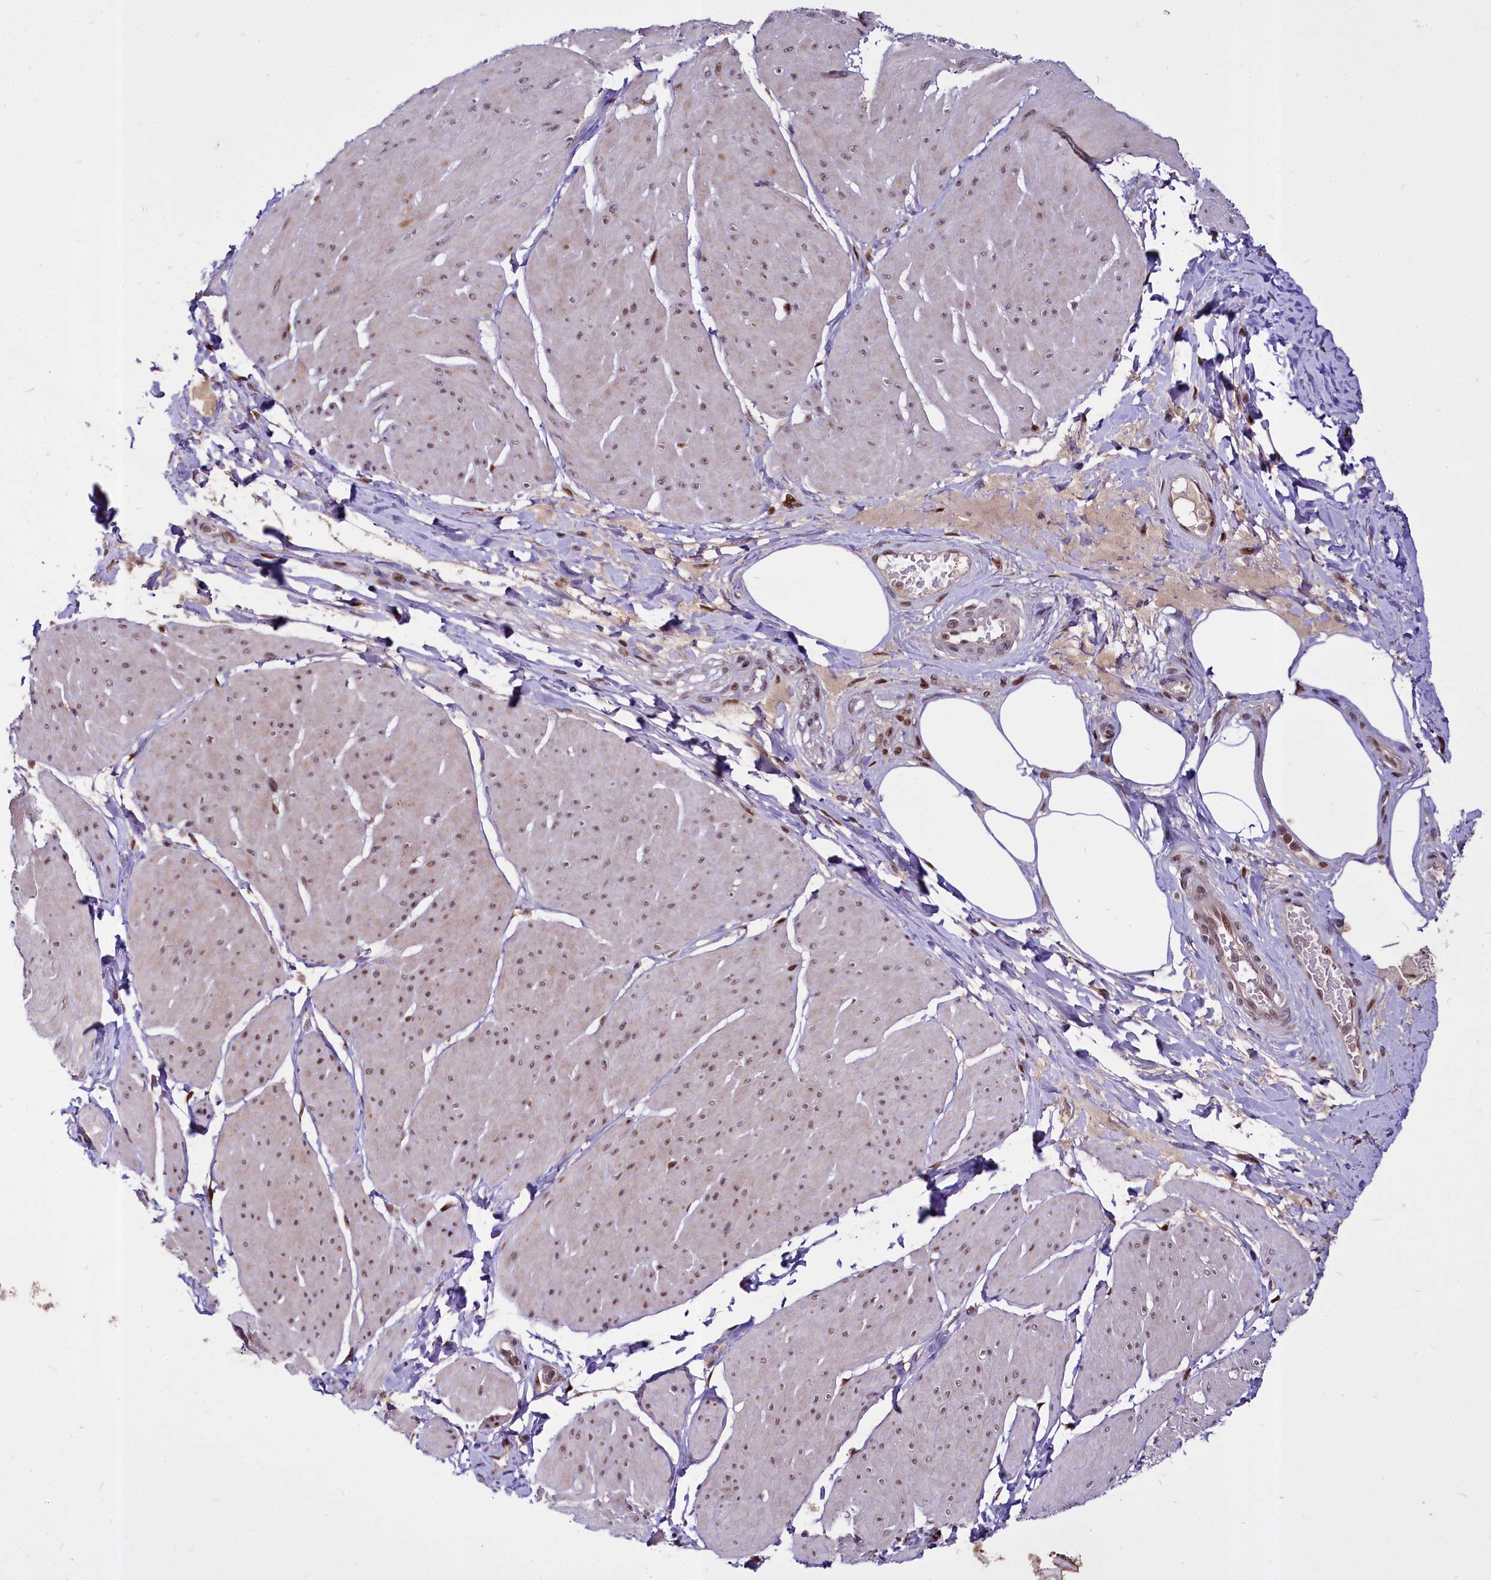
{"staining": {"intensity": "moderate", "quantity": ">75%", "location": "nuclear"}, "tissue": "smooth muscle", "cell_type": "Smooth muscle cells", "image_type": "normal", "snomed": [{"axis": "morphology", "description": "Urothelial carcinoma, High grade"}, {"axis": "topography", "description": "Urinary bladder"}], "caption": "The histopathology image displays staining of benign smooth muscle, revealing moderate nuclear protein staining (brown color) within smooth muscle cells.", "gene": "MAML2", "patient": {"sex": "male", "age": 46}}